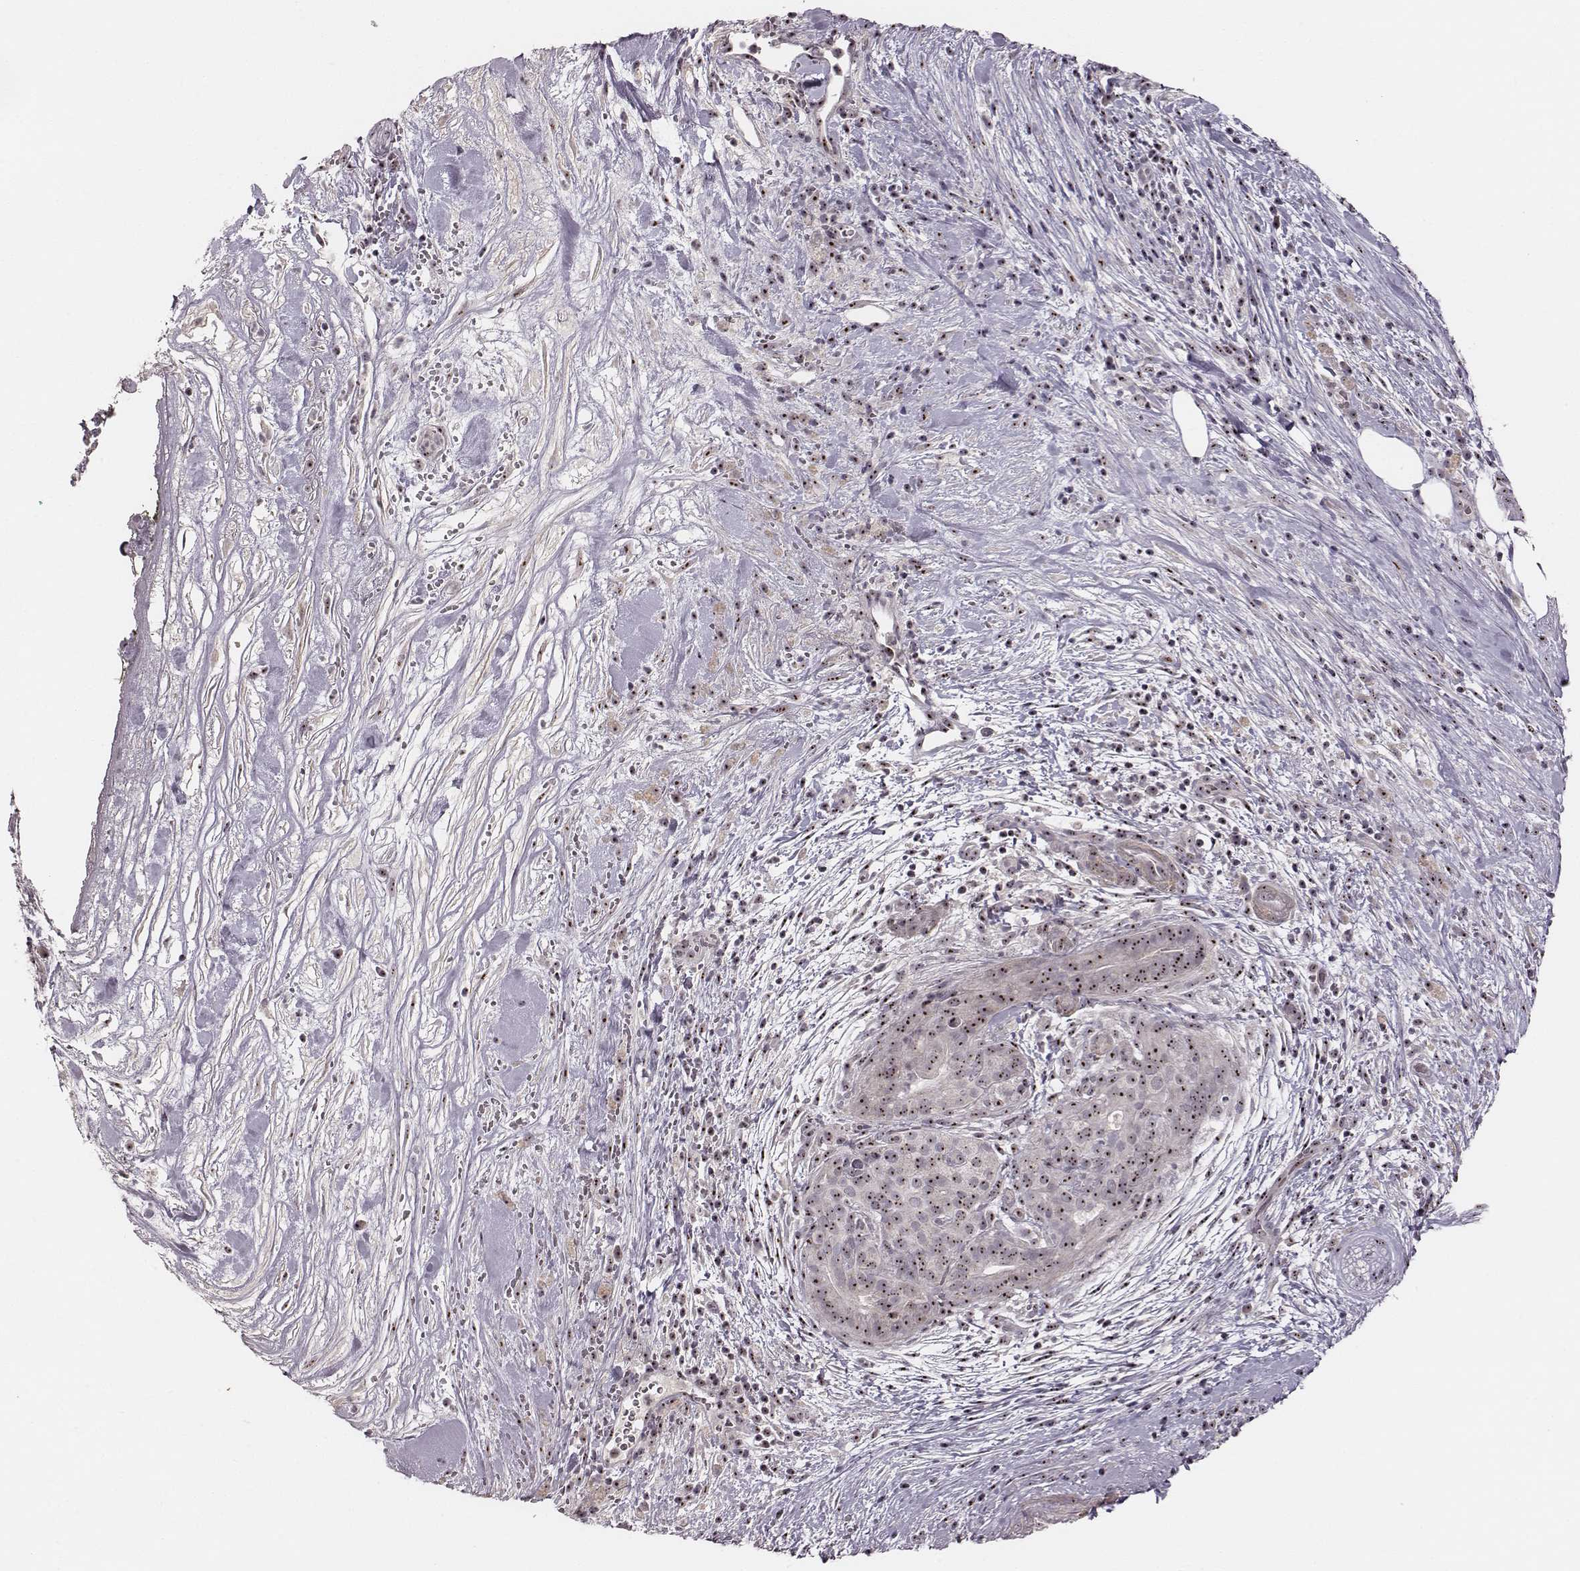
{"staining": {"intensity": "moderate", "quantity": ">75%", "location": "nuclear"}, "tissue": "pancreatic cancer", "cell_type": "Tumor cells", "image_type": "cancer", "snomed": [{"axis": "morphology", "description": "Adenocarcinoma, NOS"}, {"axis": "topography", "description": "Pancreas"}], "caption": "The immunohistochemical stain highlights moderate nuclear expression in tumor cells of pancreatic cancer tissue.", "gene": "NOP56", "patient": {"sex": "male", "age": 44}}